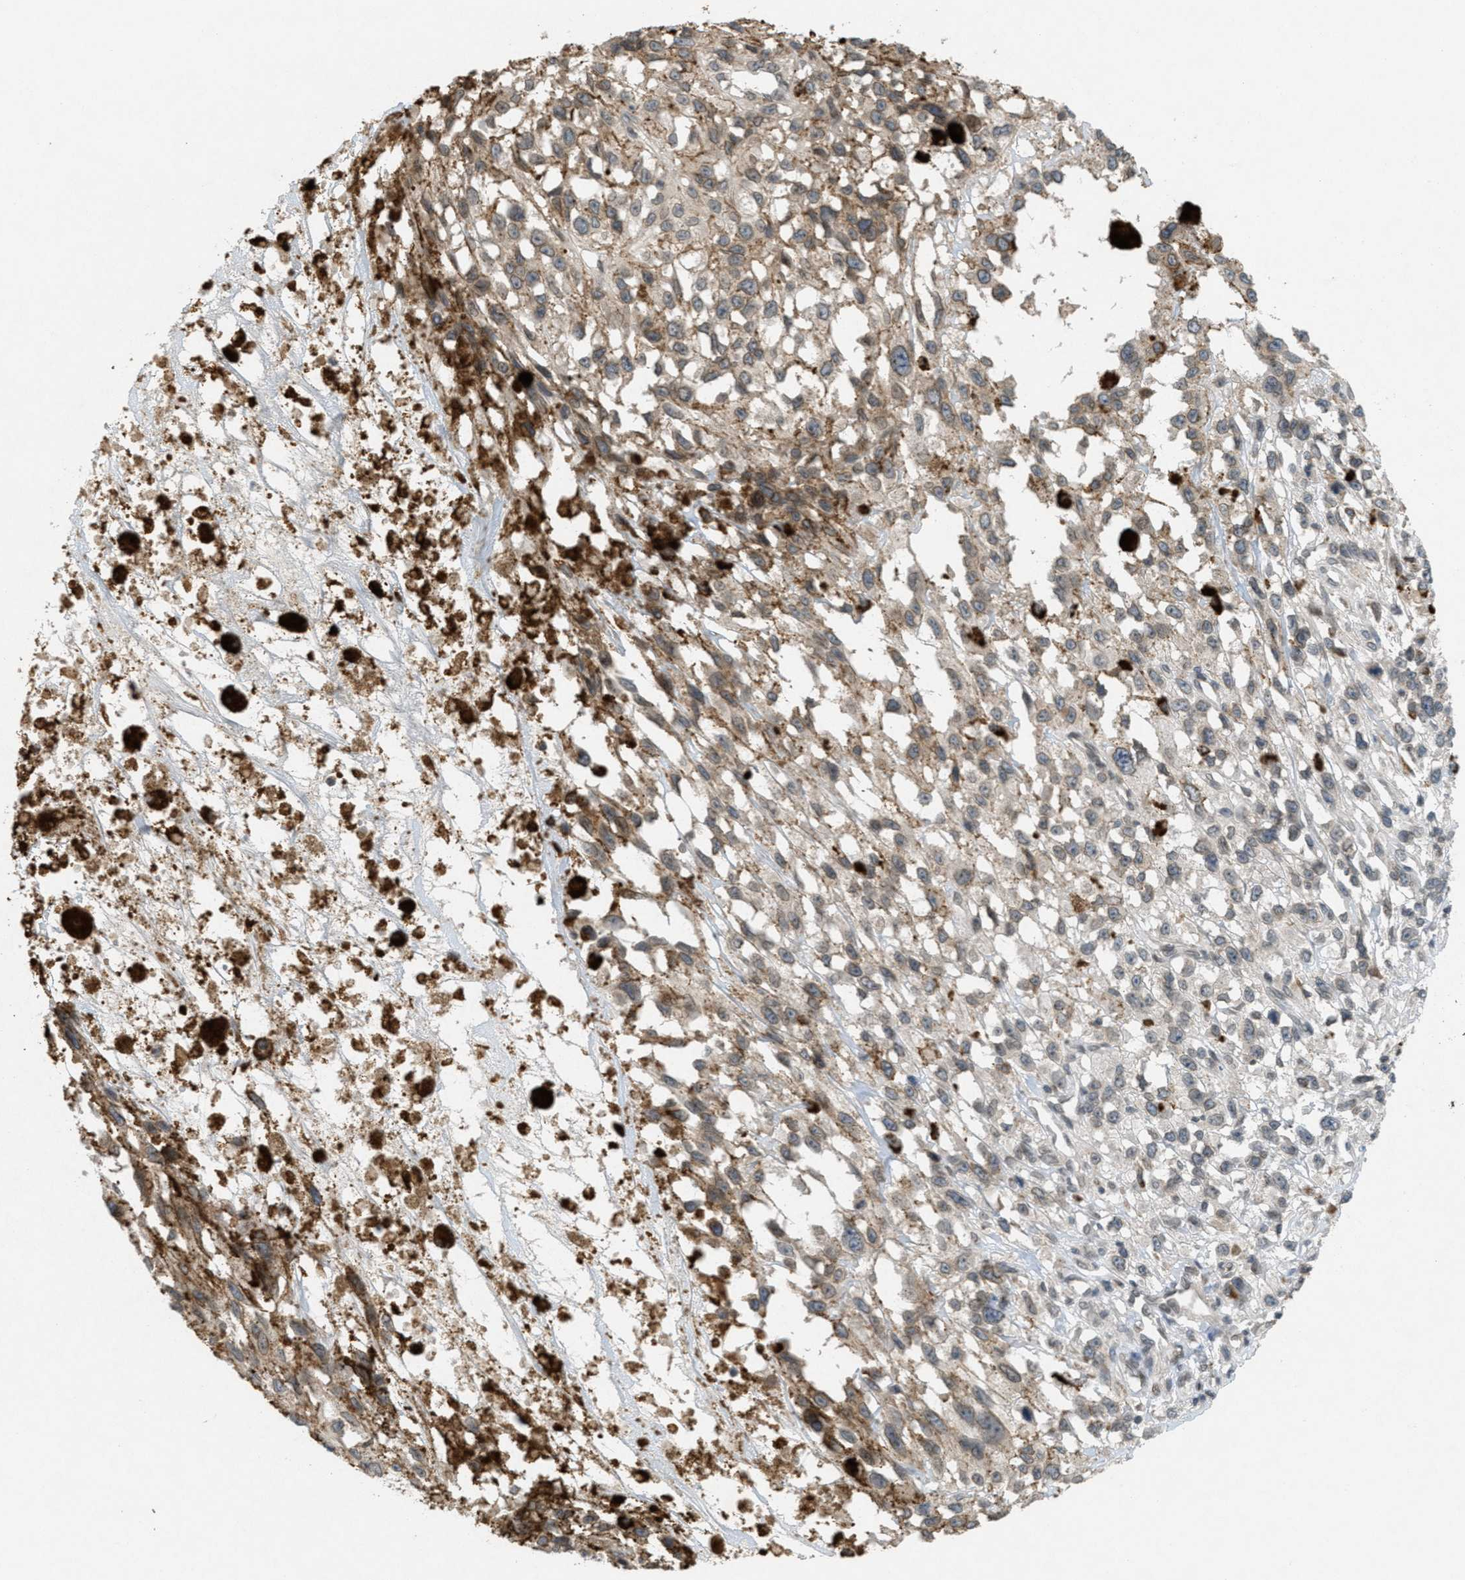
{"staining": {"intensity": "weak", "quantity": "25%-75%", "location": "cytoplasmic/membranous"}, "tissue": "melanoma", "cell_type": "Tumor cells", "image_type": "cancer", "snomed": [{"axis": "morphology", "description": "Malignant melanoma, Metastatic site"}, {"axis": "topography", "description": "Lymph node"}], "caption": "This micrograph shows IHC staining of malignant melanoma (metastatic site), with low weak cytoplasmic/membranous positivity in approximately 25%-75% of tumor cells.", "gene": "ABHD6", "patient": {"sex": "male", "age": 59}}